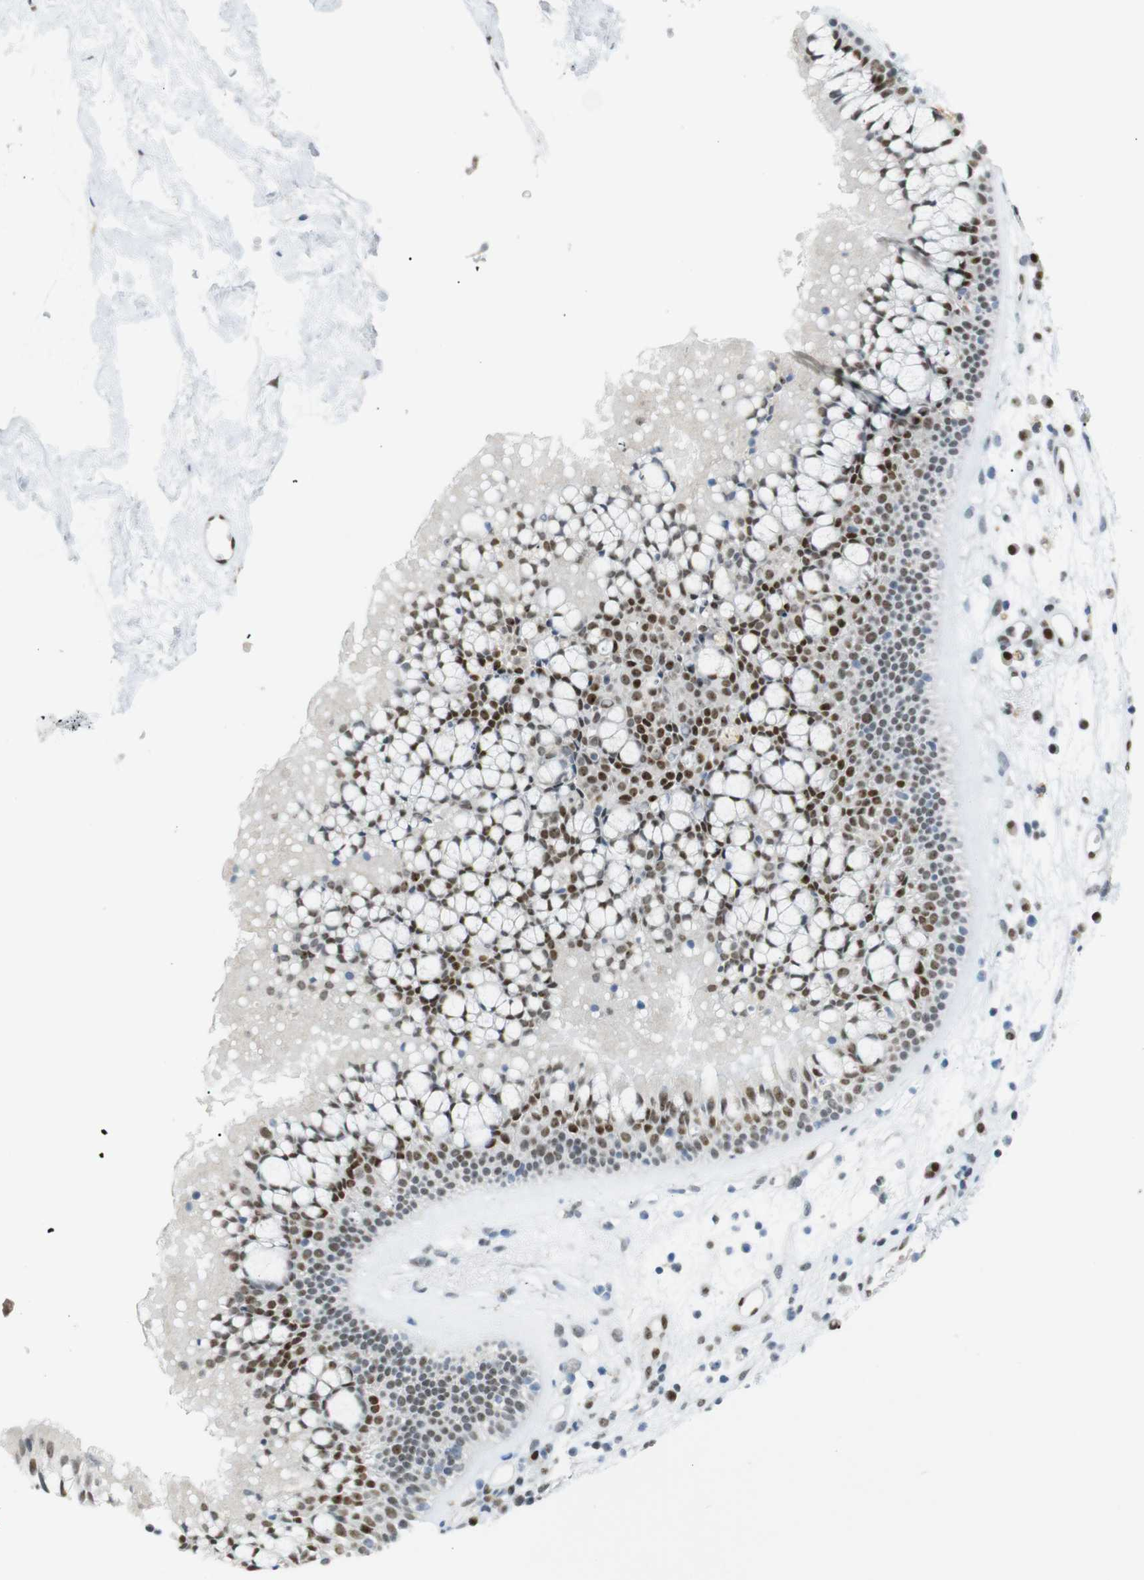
{"staining": {"intensity": "moderate", "quantity": "25%-75%", "location": "nuclear"}, "tissue": "nasopharynx", "cell_type": "Respiratory epithelial cells", "image_type": "normal", "snomed": [{"axis": "morphology", "description": "Normal tissue, NOS"}, {"axis": "morphology", "description": "Inflammation, NOS"}, {"axis": "topography", "description": "Nasopharynx"}], "caption": "The histopathology image displays immunohistochemical staining of unremarkable nasopharynx. There is moderate nuclear staining is seen in approximately 25%-75% of respiratory epithelial cells. The protein is stained brown, and the nuclei are stained in blue (DAB IHC with brightfield microscopy, high magnification).", "gene": "RIOX2", "patient": {"sex": "male", "age": 48}}